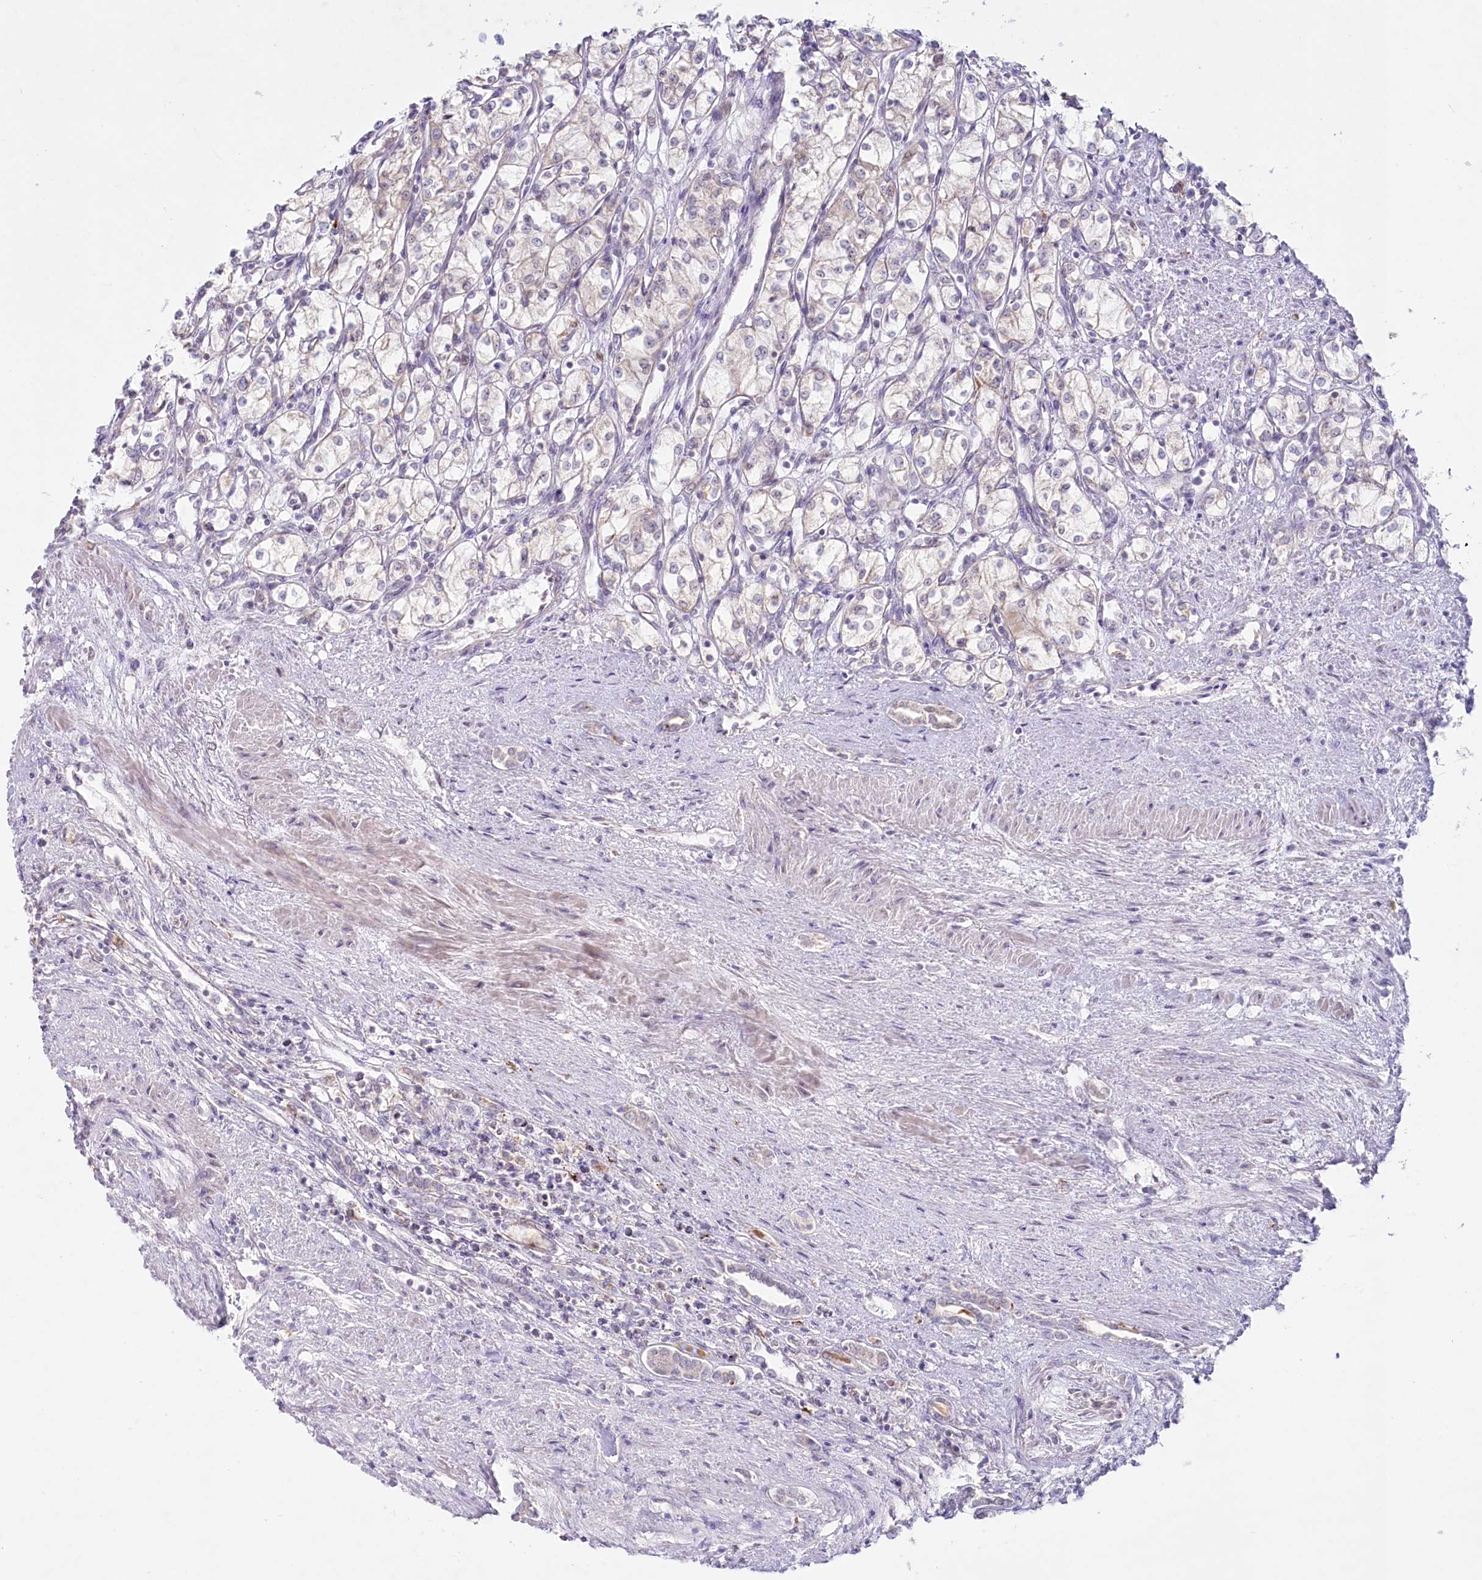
{"staining": {"intensity": "weak", "quantity": "<25%", "location": "cytoplasmic/membranous"}, "tissue": "renal cancer", "cell_type": "Tumor cells", "image_type": "cancer", "snomed": [{"axis": "morphology", "description": "Adenocarcinoma, NOS"}, {"axis": "topography", "description": "Kidney"}], "caption": "Human renal adenocarcinoma stained for a protein using immunohistochemistry reveals no positivity in tumor cells.", "gene": "PSAPL1", "patient": {"sex": "male", "age": 59}}